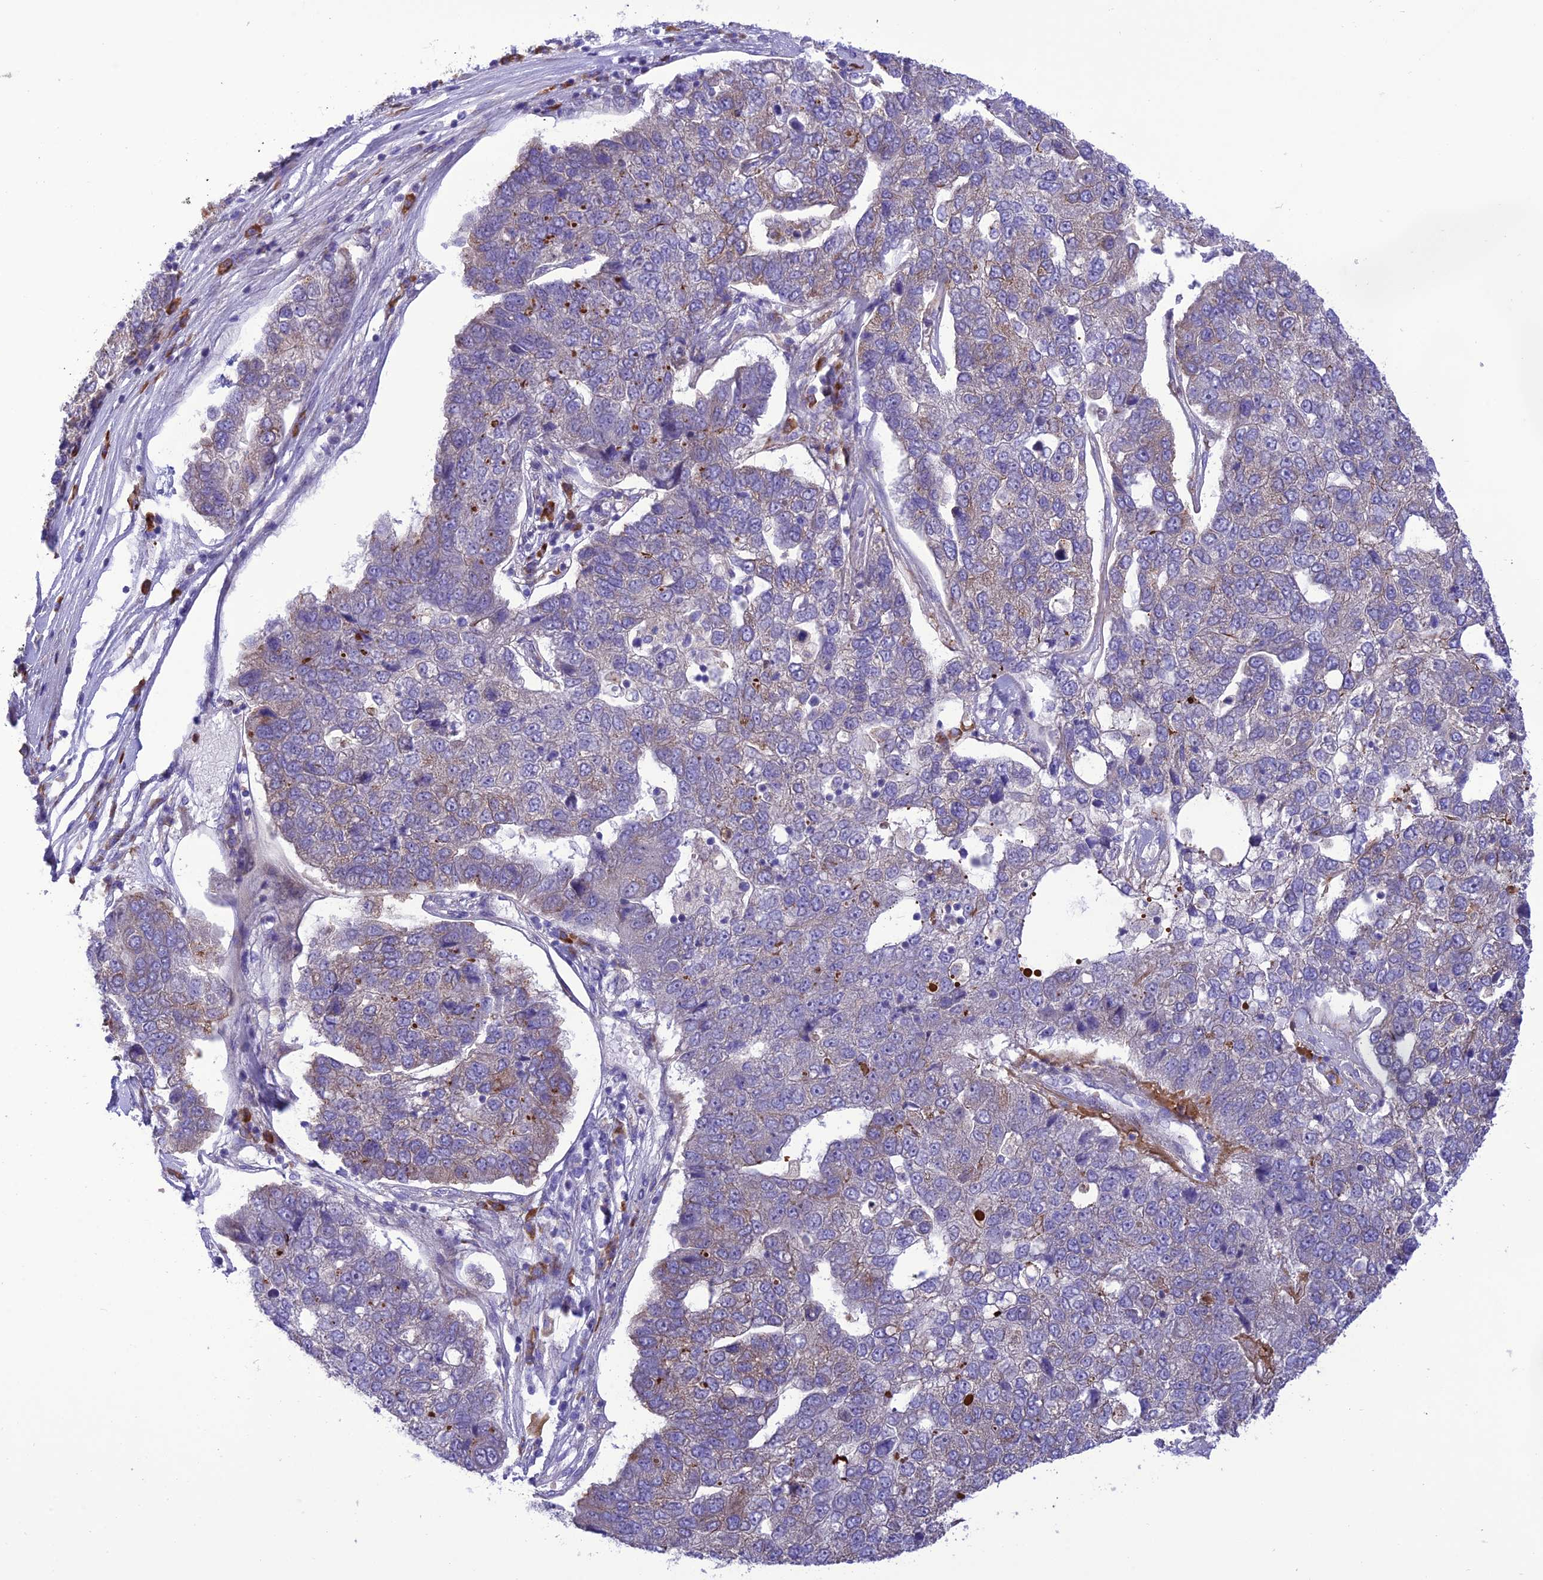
{"staining": {"intensity": "weak", "quantity": "<25%", "location": "cytoplasmic/membranous"}, "tissue": "pancreatic cancer", "cell_type": "Tumor cells", "image_type": "cancer", "snomed": [{"axis": "morphology", "description": "Adenocarcinoma, NOS"}, {"axis": "topography", "description": "Pancreas"}], "caption": "High power microscopy histopathology image of an immunohistochemistry micrograph of pancreatic cancer (adenocarcinoma), revealing no significant expression in tumor cells.", "gene": "JMY", "patient": {"sex": "female", "age": 61}}